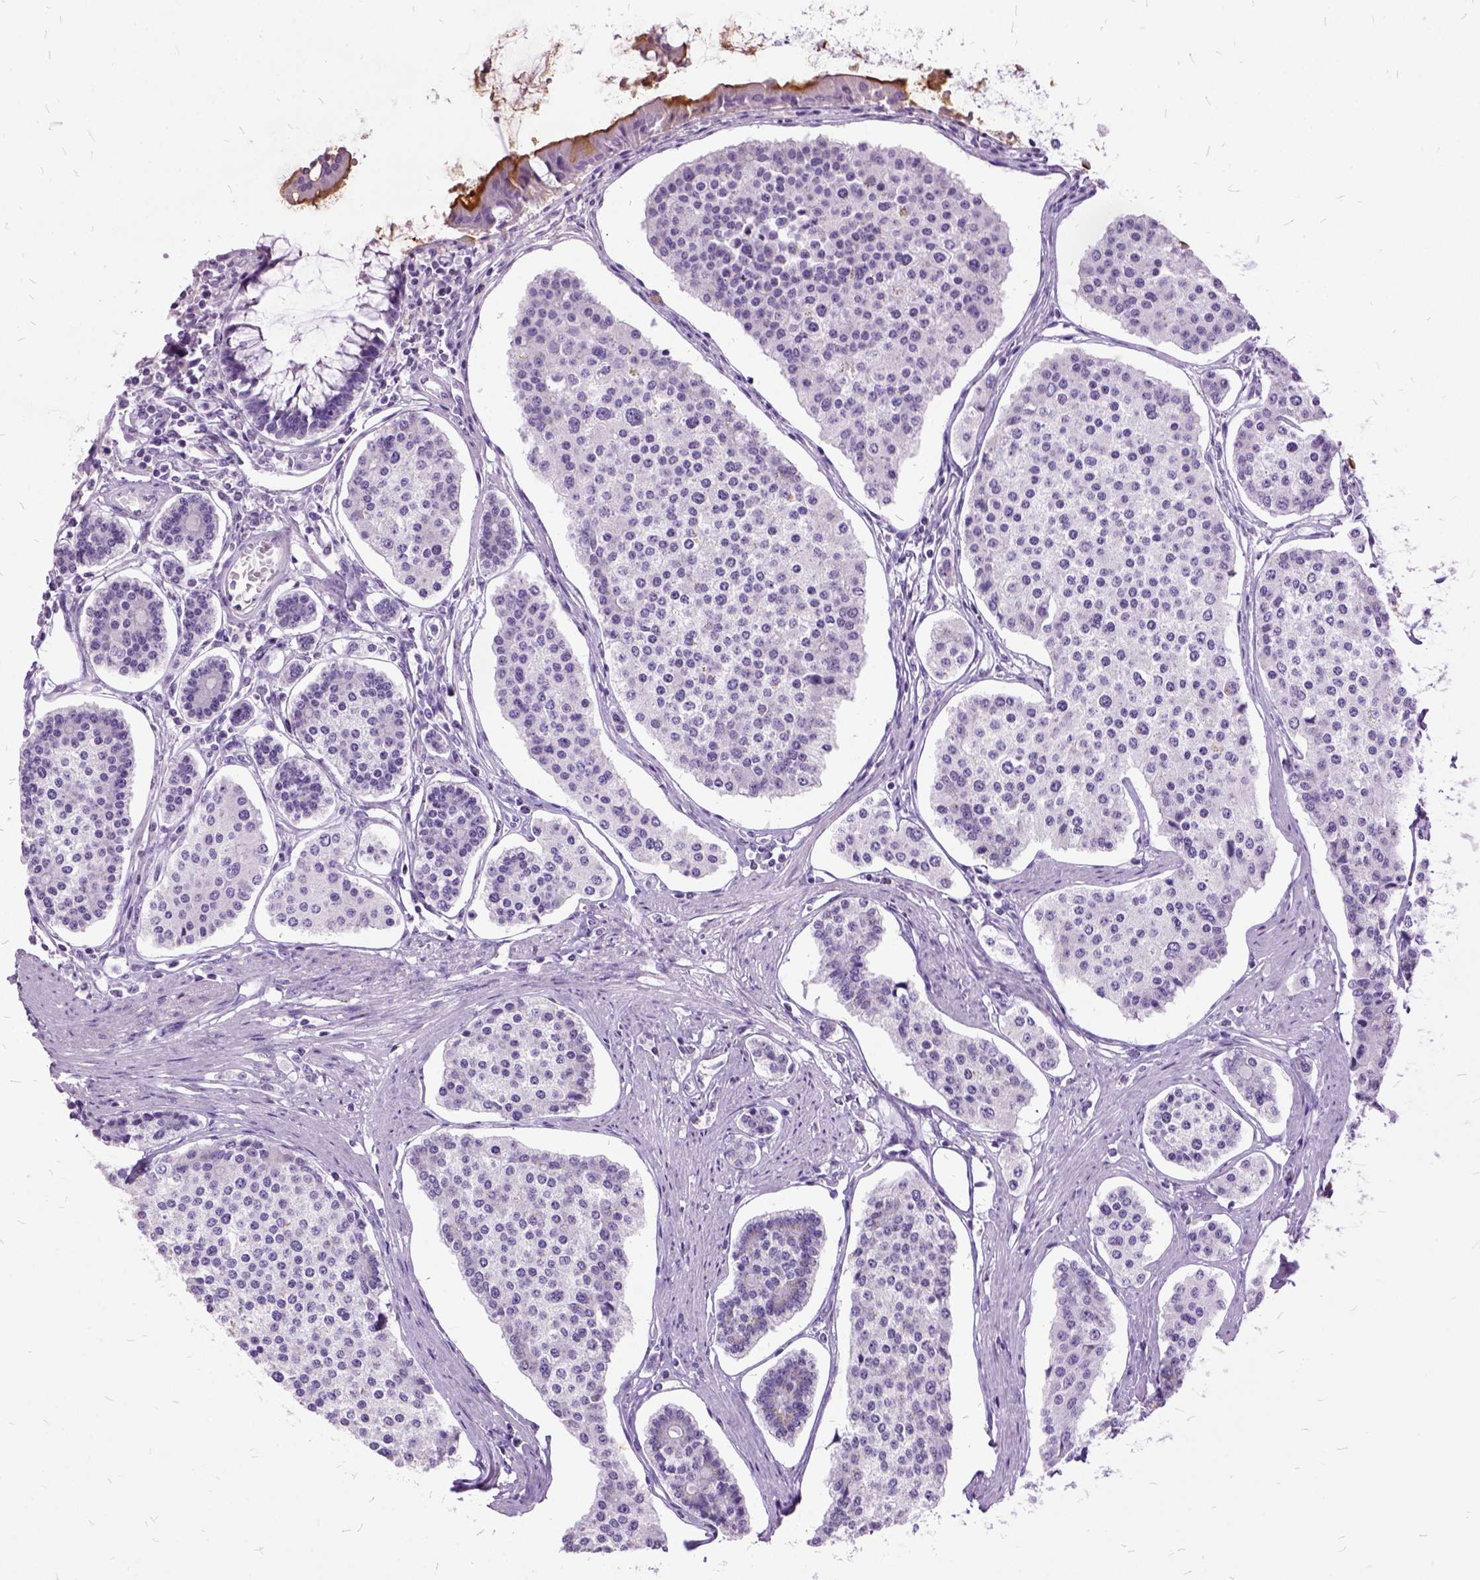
{"staining": {"intensity": "negative", "quantity": "none", "location": "none"}, "tissue": "carcinoid", "cell_type": "Tumor cells", "image_type": "cancer", "snomed": [{"axis": "morphology", "description": "Carcinoid, malignant, NOS"}, {"axis": "topography", "description": "Small intestine"}], "caption": "The immunohistochemistry (IHC) histopathology image has no significant staining in tumor cells of carcinoid (malignant) tissue.", "gene": "MME", "patient": {"sex": "female", "age": 65}}